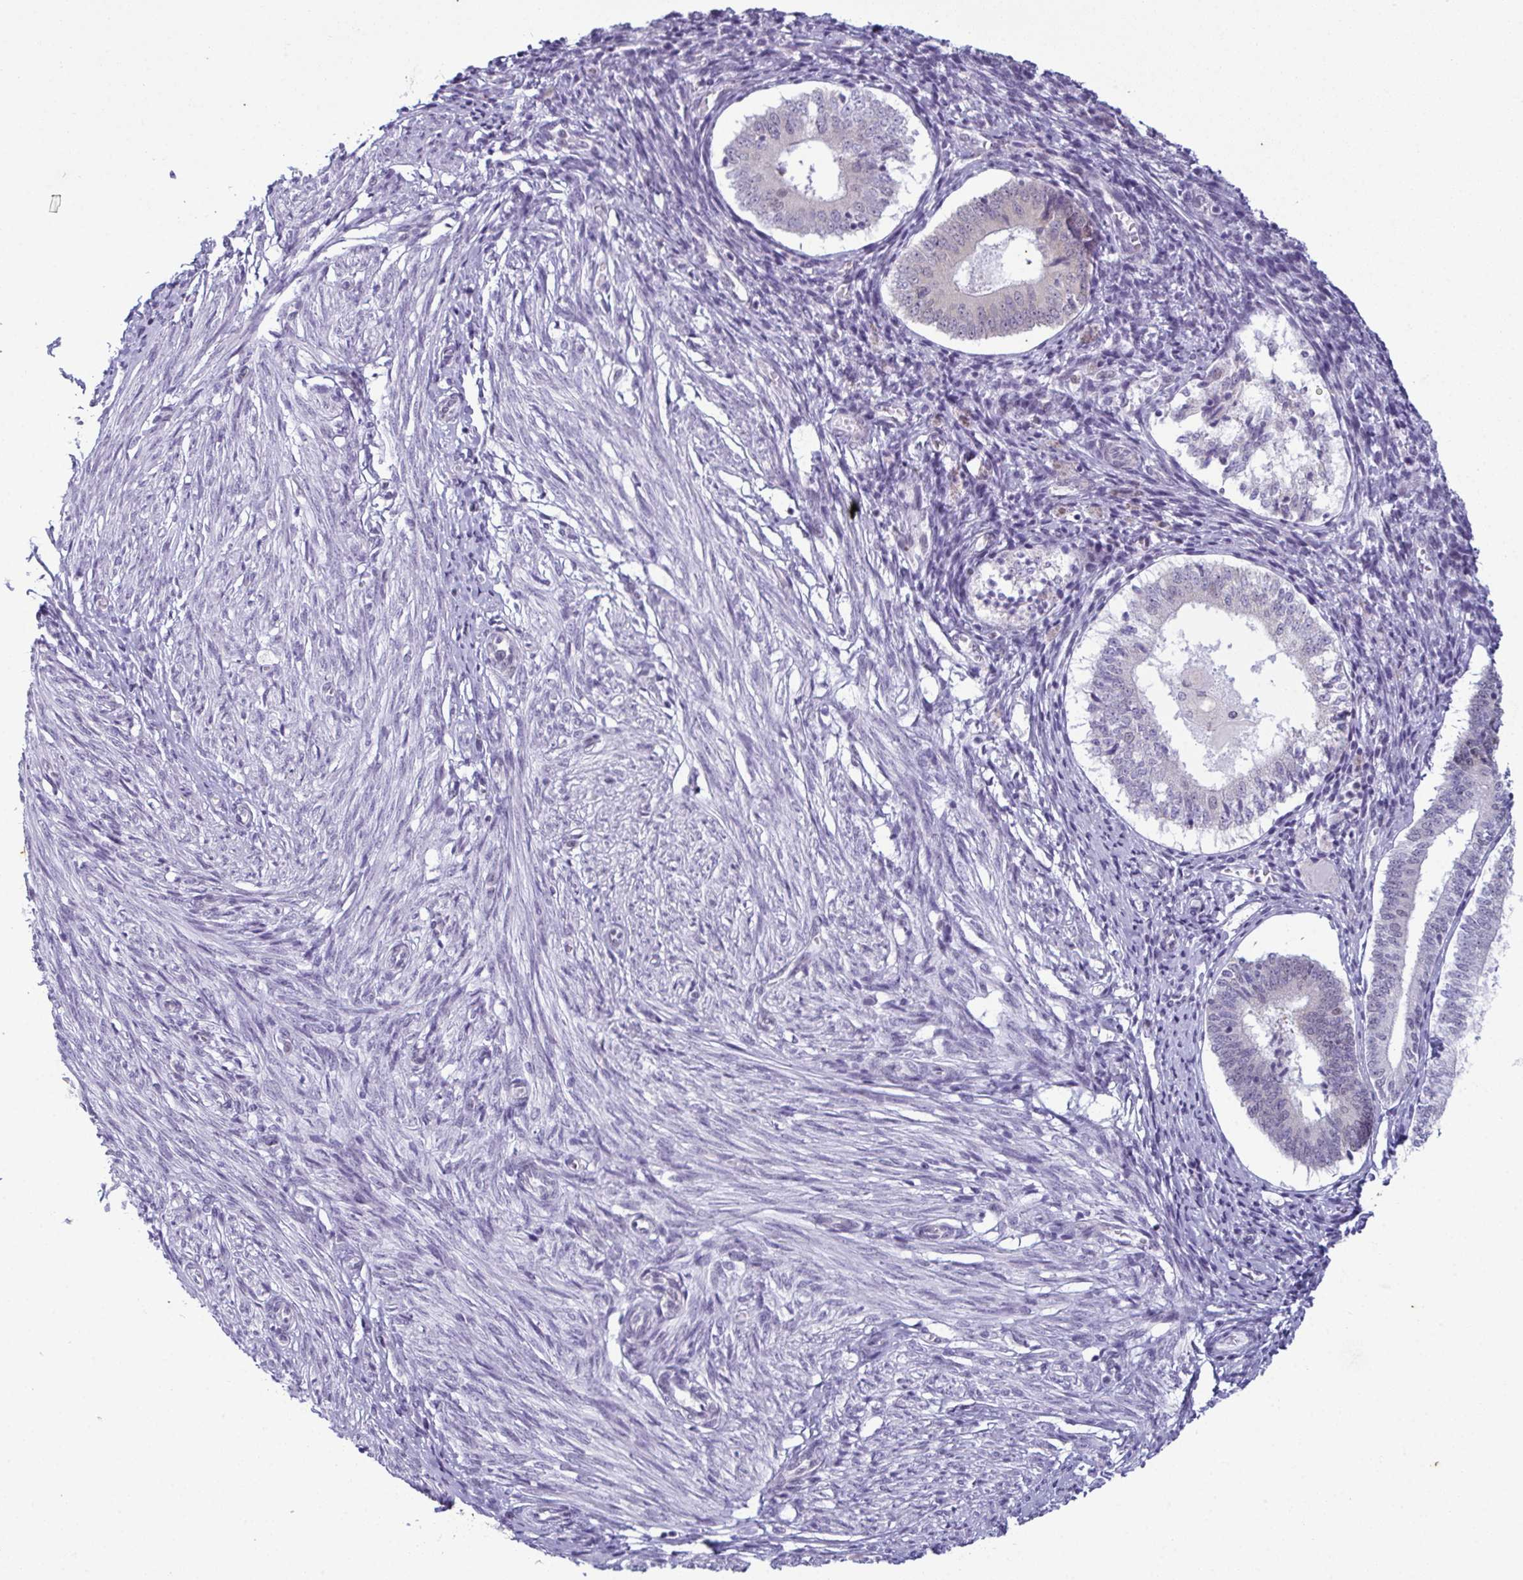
{"staining": {"intensity": "moderate", "quantity": "25%-75%", "location": "nuclear"}, "tissue": "endometrium", "cell_type": "Cells in endometrial stroma", "image_type": "normal", "snomed": [{"axis": "morphology", "description": "Normal tissue, NOS"}, {"axis": "topography", "description": "Endometrium"}], "caption": "Immunohistochemistry micrograph of normal endometrium stained for a protein (brown), which reveals medium levels of moderate nuclear staining in approximately 25%-75% of cells in endometrial stroma.", "gene": "RBM7", "patient": {"sex": "female", "age": 50}}